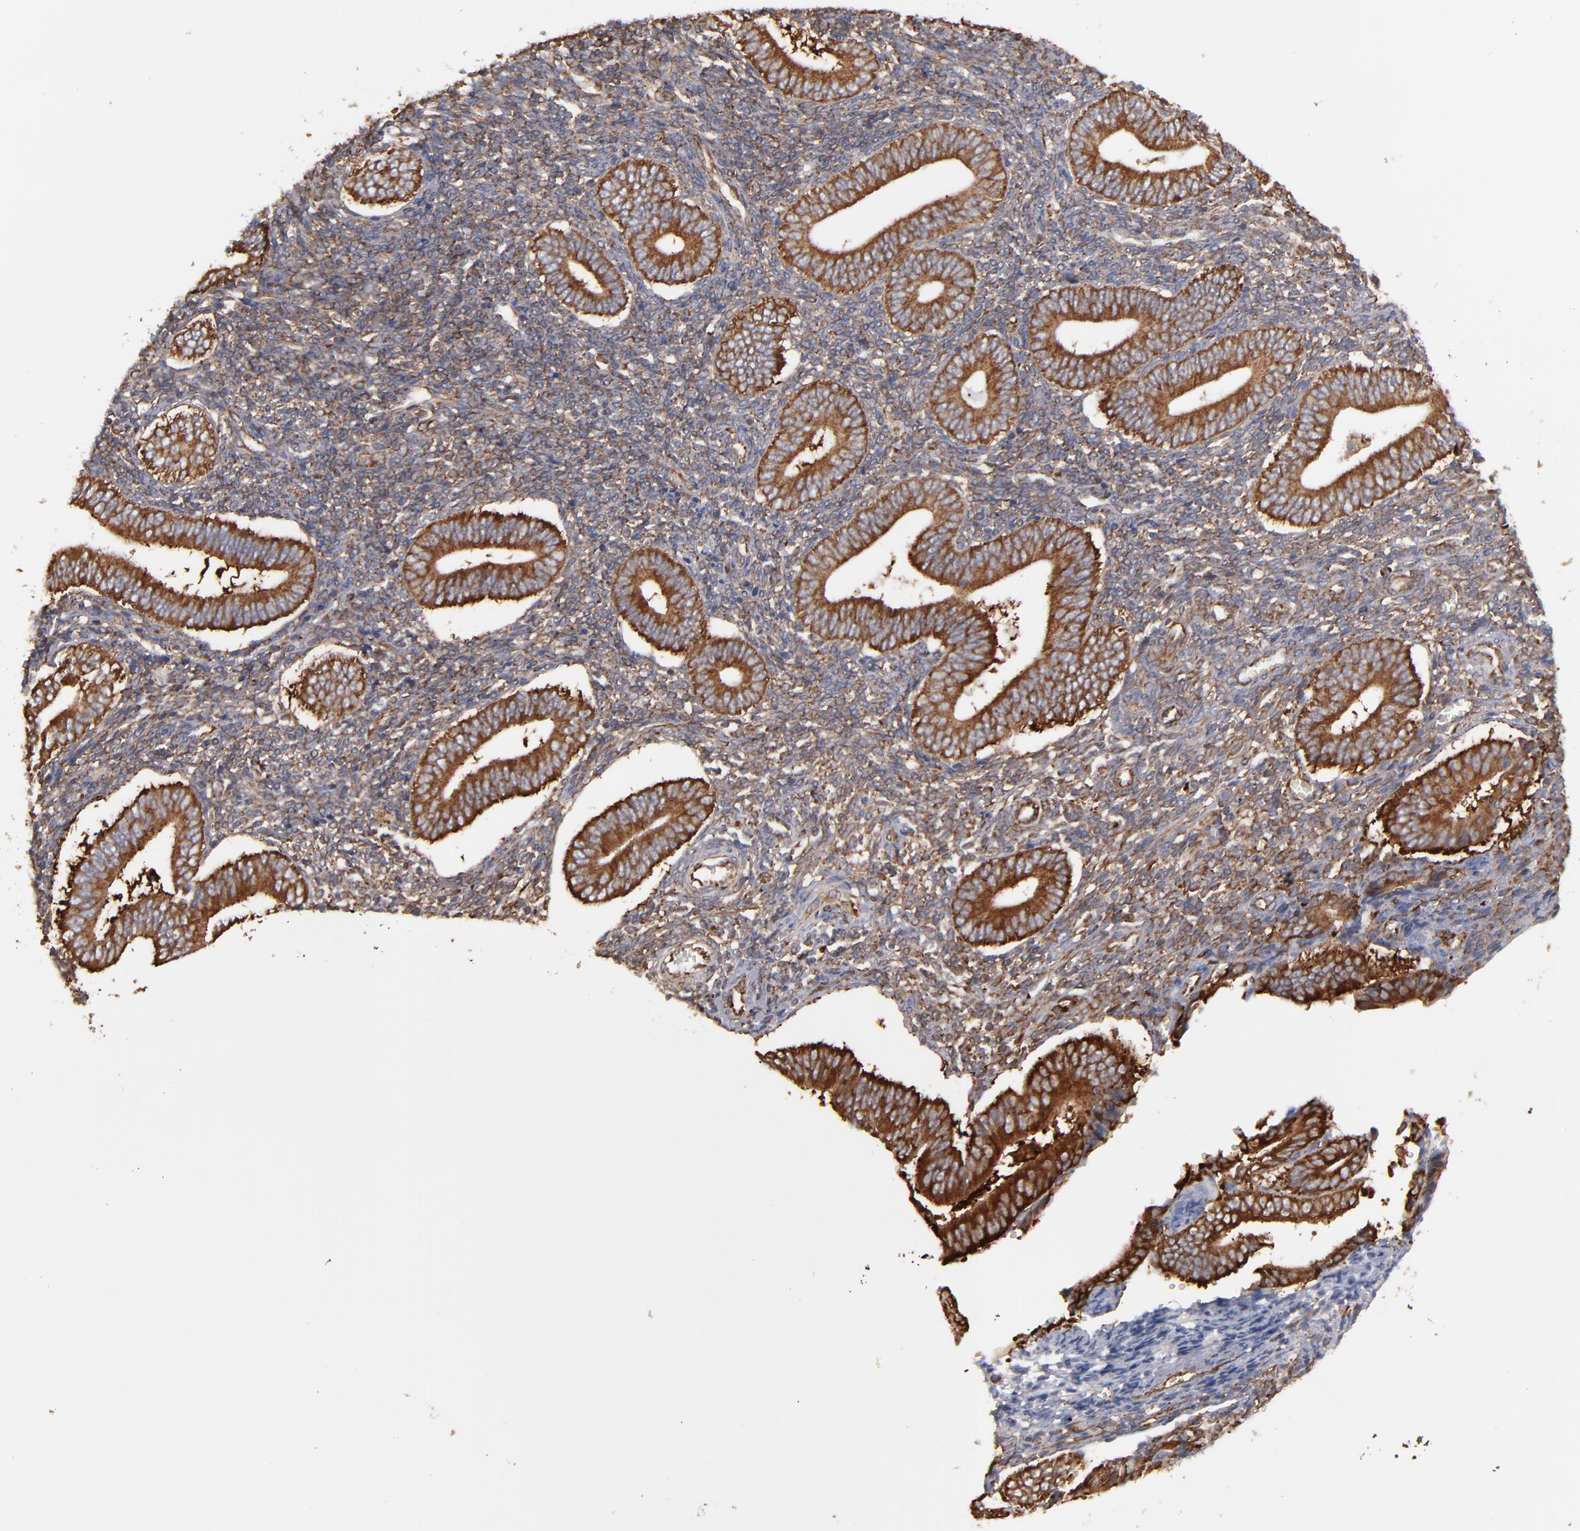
{"staining": {"intensity": "moderate", "quantity": ">75%", "location": "cytoplasmic/membranous"}, "tissue": "endometrium", "cell_type": "Cells in endometrial stroma", "image_type": "normal", "snomed": [{"axis": "morphology", "description": "Normal tissue, NOS"}, {"axis": "topography", "description": "Uterus"}, {"axis": "topography", "description": "Endometrium"}], "caption": "Benign endometrium displays moderate cytoplasmic/membranous positivity in approximately >75% of cells in endometrial stroma, visualized by immunohistochemistry.", "gene": "KTN1", "patient": {"sex": "female", "age": 33}}